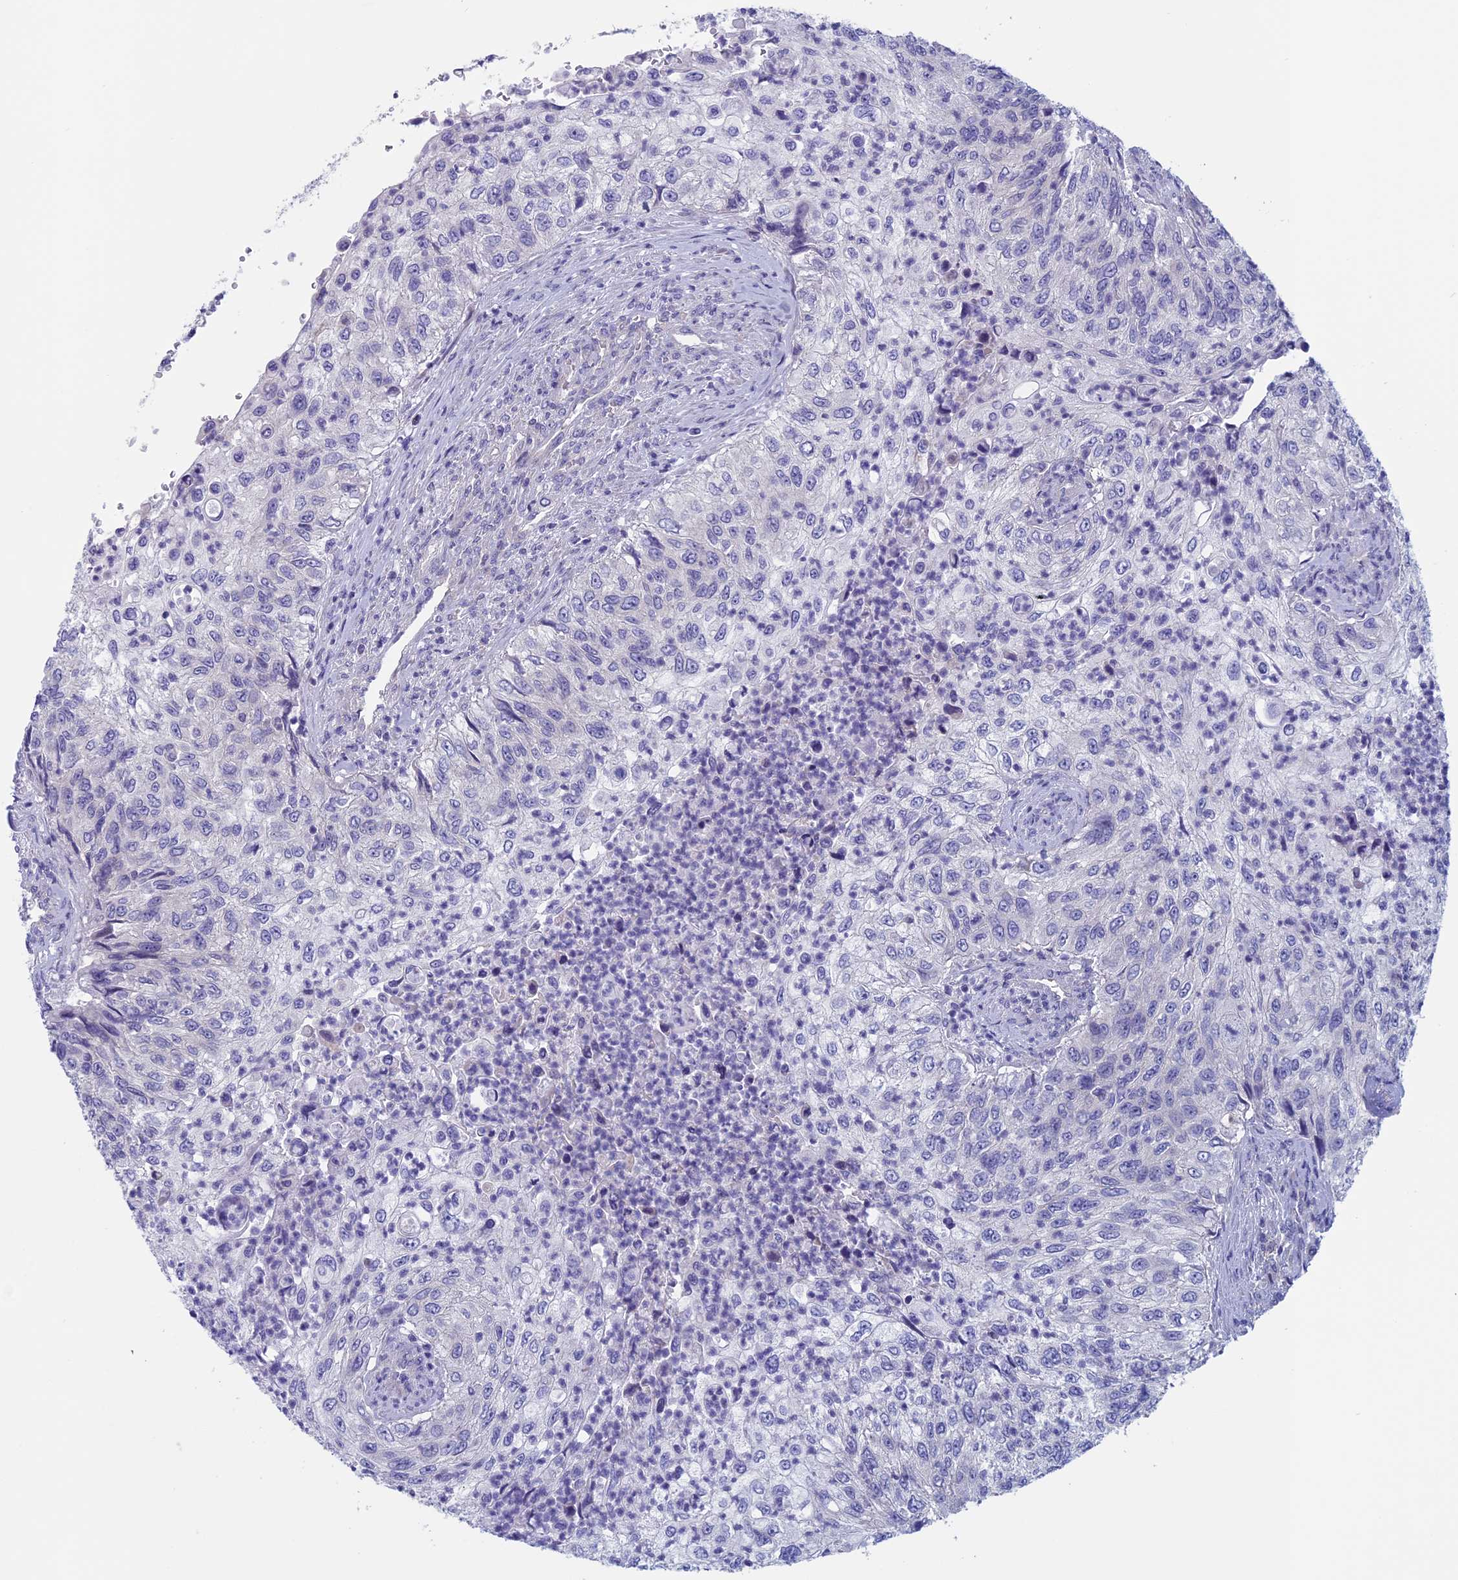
{"staining": {"intensity": "negative", "quantity": "none", "location": "none"}, "tissue": "urothelial cancer", "cell_type": "Tumor cells", "image_type": "cancer", "snomed": [{"axis": "morphology", "description": "Urothelial carcinoma, High grade"}, {"axis": "topography", "description": "Urinary bladder"}], "caption": "DAB (3,3'-diaminobenzidine) immunohistochemical staining of urothelial cancer shows no significant staining in tumor cells. (Brightfield microscopy of DAB (3,3'-diaminobenzidine) immunohistochemistry at high magnification).", "gene": "CNOT6L", "patient": {"sex": "female", "age": 60}}